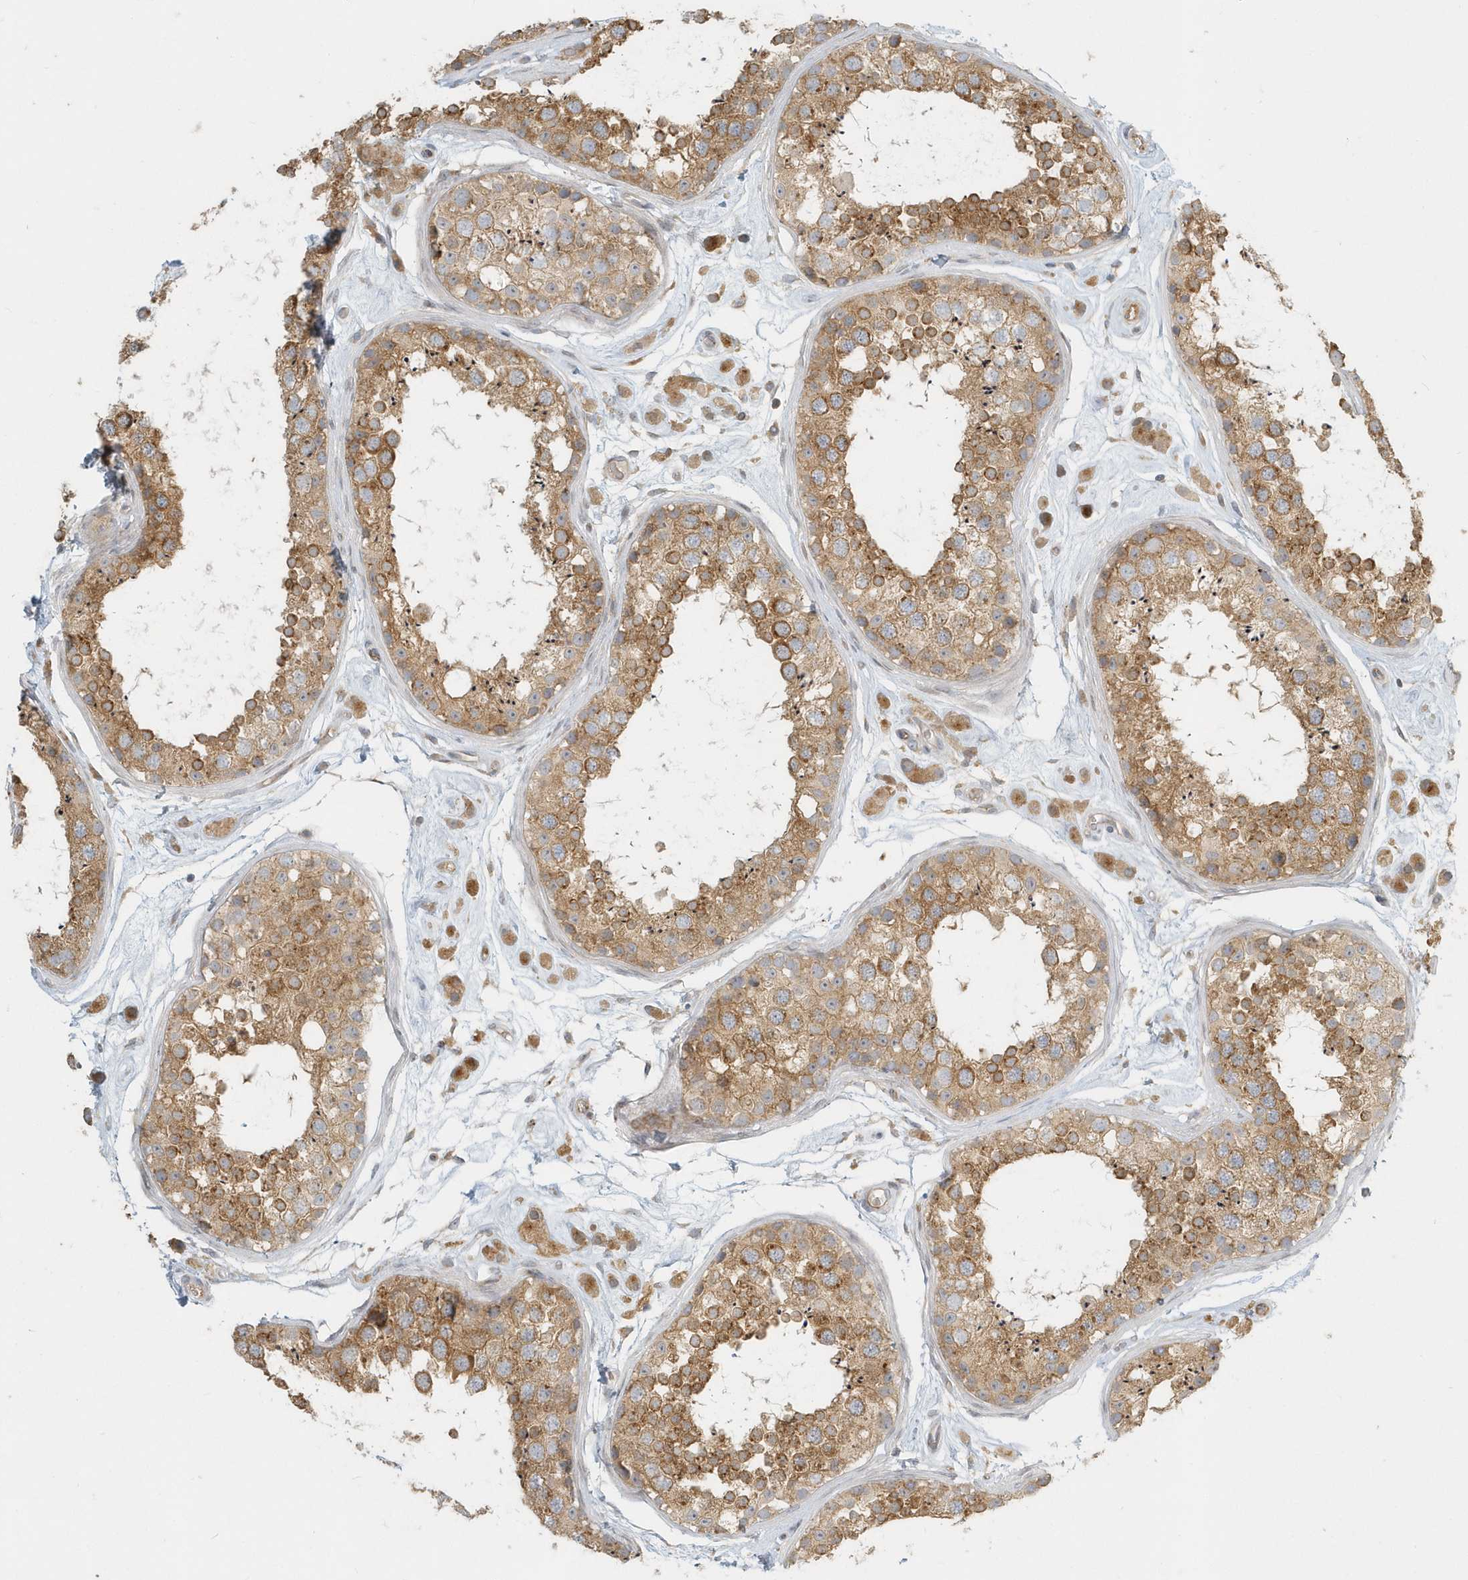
{"staining": {"intensity": "moderate", "quantity": ">75%", "location": "cytoplasmic/membranous"}, "tissue": "testis", "cell_type": "Cells in seminiferous ducts", "image_type": "normal", "snomed": [{"axis": "morphology", "description": "Normal tissue, NOS"}, {"axis": "topography", "description": "Testis"}], "caption": "Testis stained for a protein shows moderate cytoplasmic/membranous positivity in cells in seminiferous ducts. (Brightfield microscopy of DAB IHC at high magnification).", "gene": "NAPB", "patient": {"sex": "male", "age": 25}}